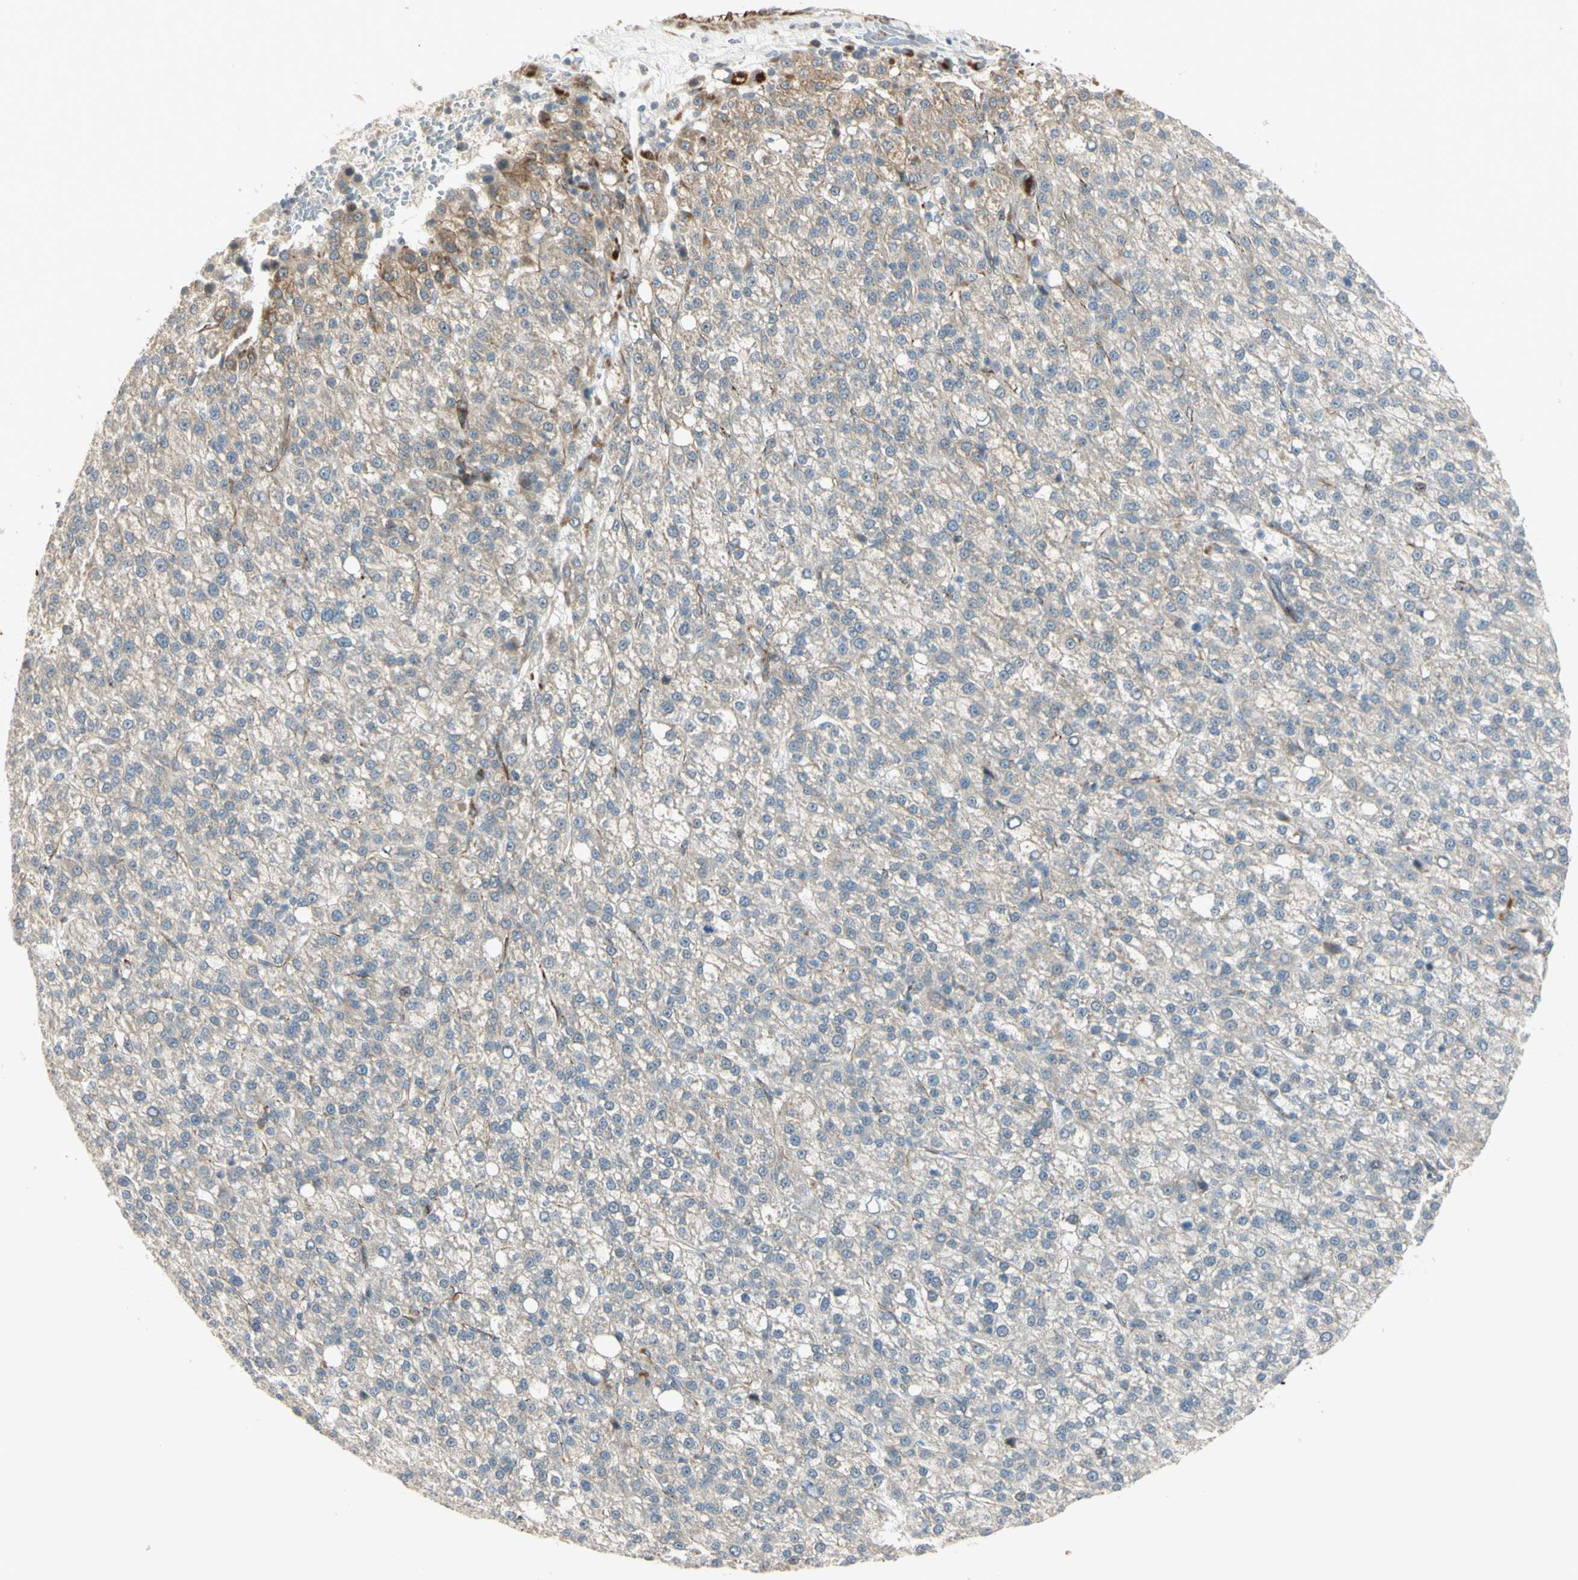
{"staining": {"intensity": "weak", "quantity": "<25%", "location": "cytoplasmic/membranous"}, "tissue": "liver cancer", "cell_type": "Tumor cells", "image_type": "cancer", "snomed": [{"axis": "morphology", "description": "Carcinoma, Hepatocellular, NOS"}, {"axis": "topography", "description": "Liver"}], "caption": "High power microscopy photomicrograph of an immunohistochemistry micrograph of liver cancer (hepatocellular carcinoma), revealing no significant staining in tumor cells.", "gene": "NDFIP1", "patient": {"sex": "female", "age": 58}}